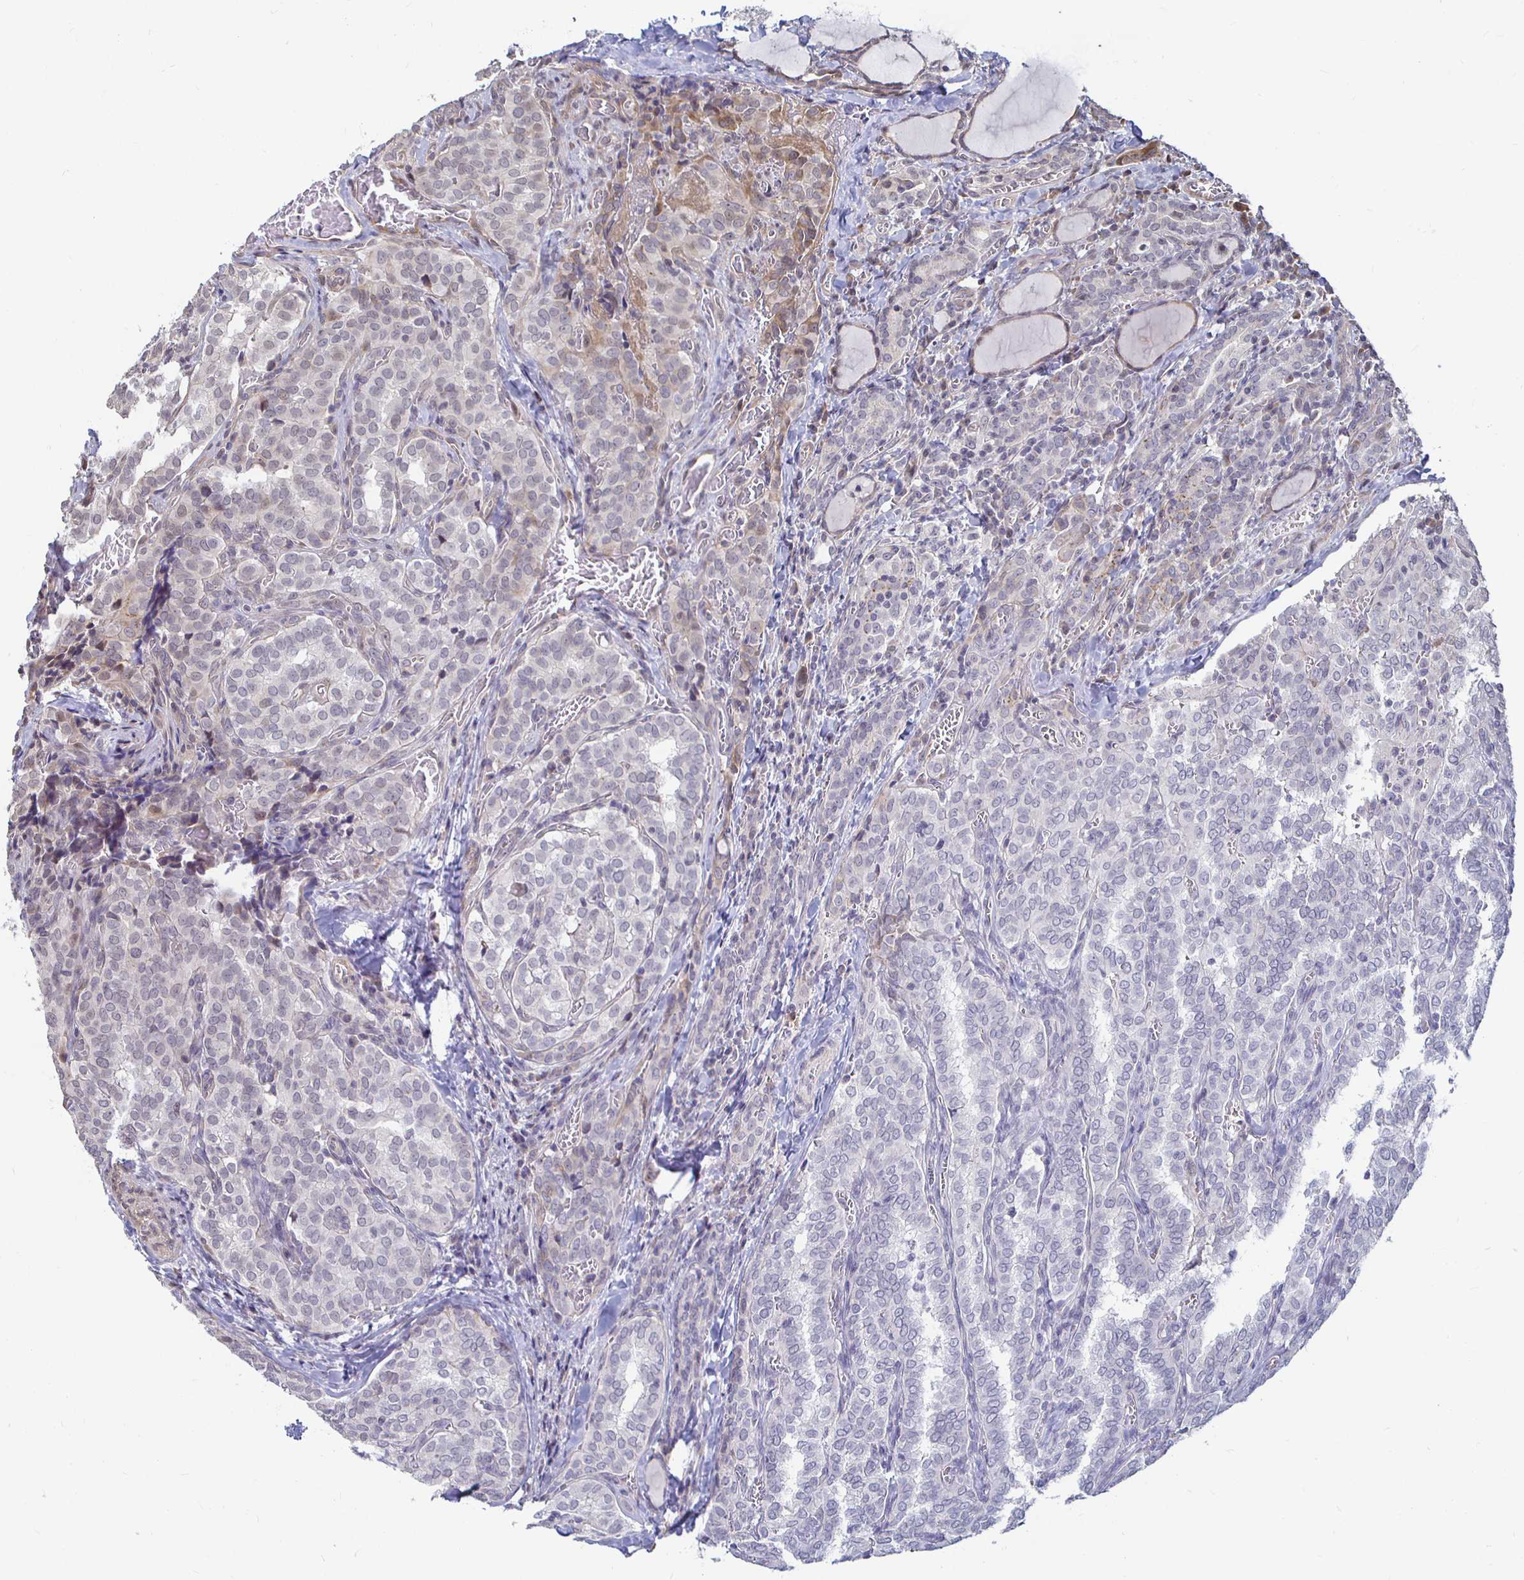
{"staining": {"intensity": "negative", "quantity": "none", "location": "none"}, "tissue": "thyroid cancer", "cell_type": "Tumor cells", "image_type": "cancer", "snomed": [{"axis": "morphology", "description": "Papillary adenocarcinoma, NOS"}, {"axis": "topography", "description": "Thyroid gland"}], "caption": "Immunohistochemical staining of papillary adenocarcinoma (thyroid) displays no significant expression in tumor cells.", "gene": "CAPN11", "patient": {"sex": "female", "age": 30}}